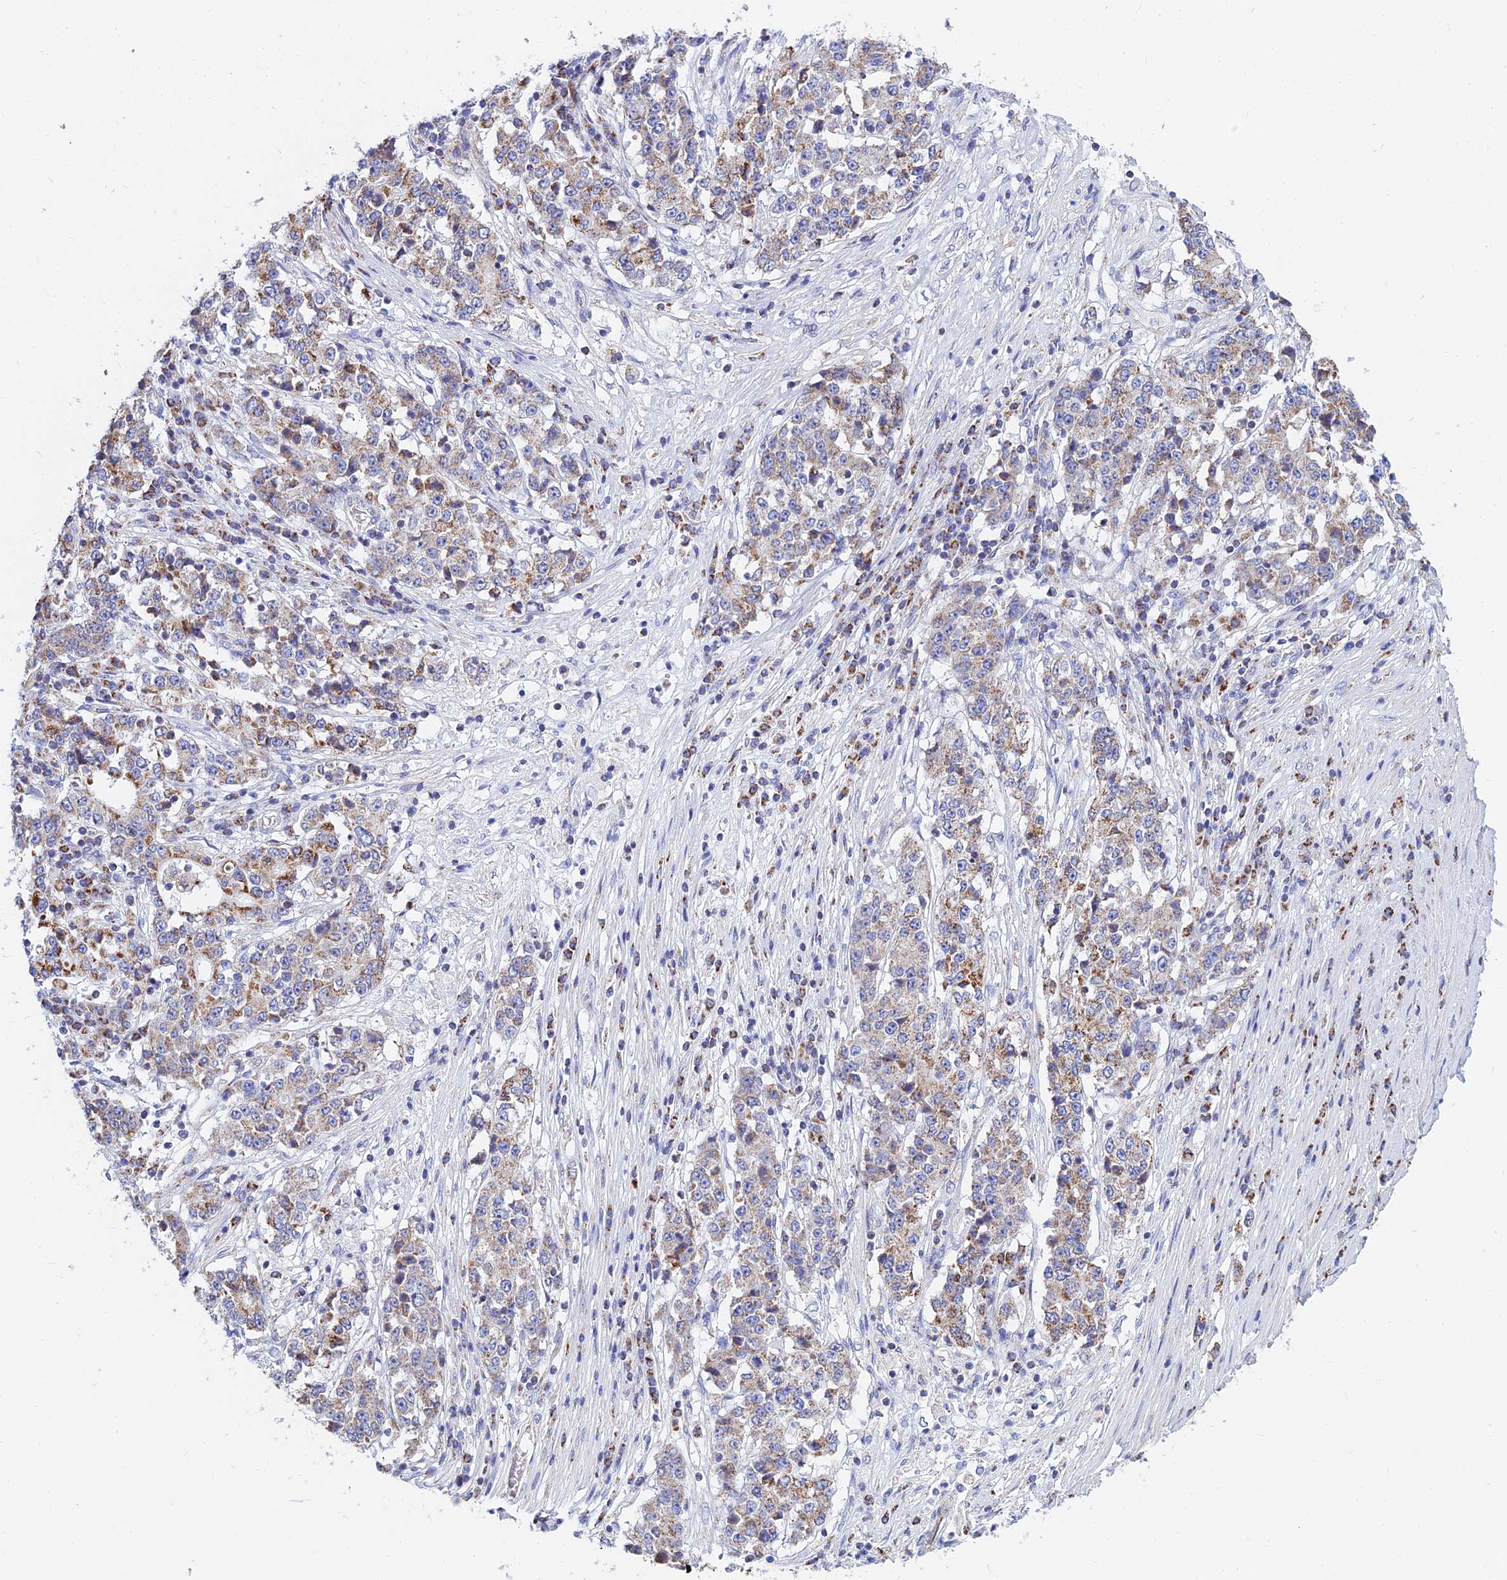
{"staining": {"intensity": "moderate", "quantity": "<25%", "location": "cytoplasmic/membranous"}, "tissue": "stomach cancer", "cell_type": "Tumor cells", "image_type": "cancer", "snomed": [{"axis": "morphology", "description": "Adenocarcinoma, NOS"}, {"axis": "topography", "description": "Stomach"}], "caption": "Tumor cells show low levels of moderate cytoplasmic/membranous staining in about <25% of cells in human stomach adenocarcinoma.", "gene": "MGST1", "patient": {"sex": "male", "age": 59}}